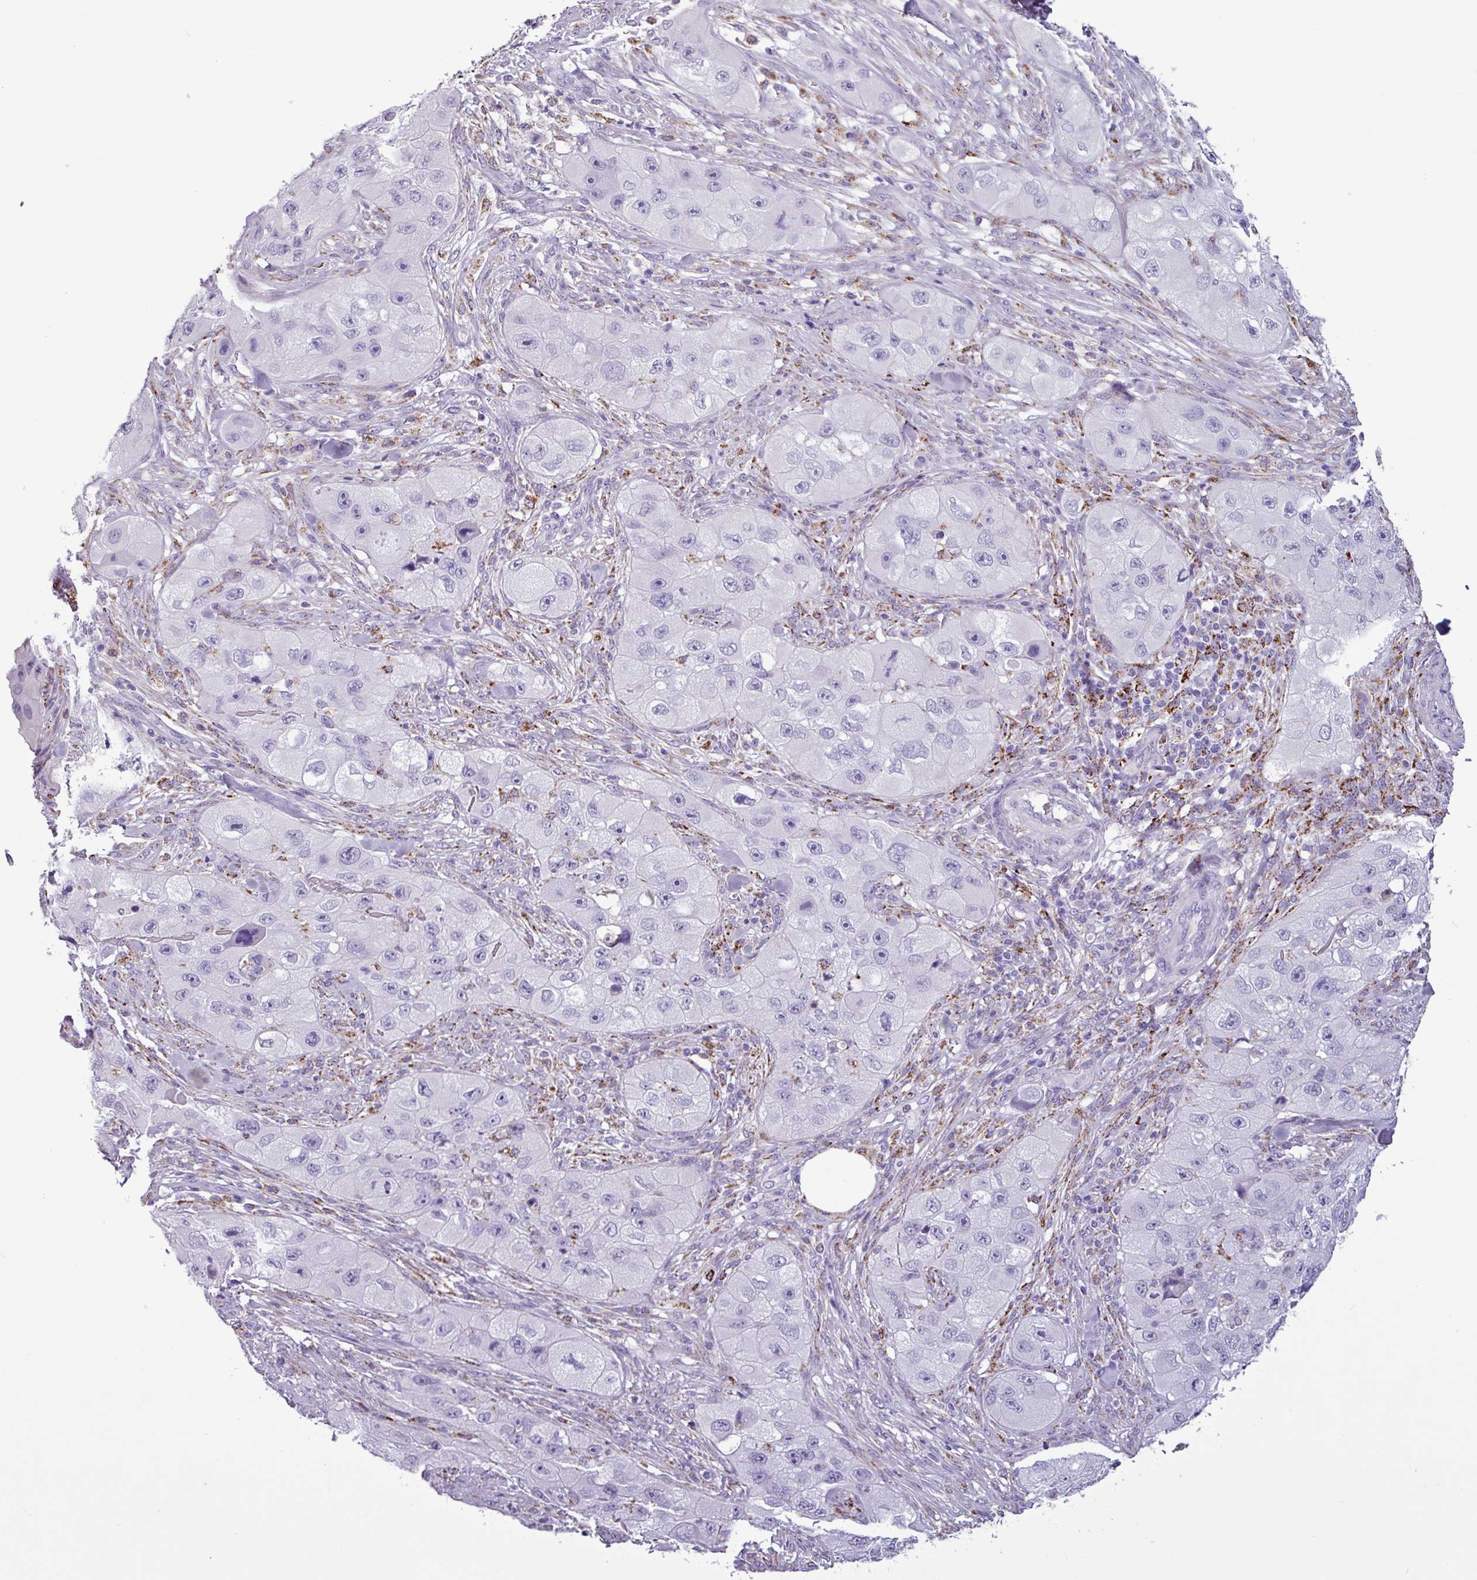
{"staining": {"intensity": "negative", "quantity": "none", "location": "none"}, "tissue": "skin cancer", "cell_type": "Tumor cells", "image_type": "cancer", "snomed": [{"axis": "morphology", "description": "Squamous cell carcinoma, NOS"}, {"axis": "topography", "description": "Skin"}, {"axis": "topography", "description": "Subcutis"}], "caption": "Human skin cancer stained for a protein using immunohistochemistry (IHC) reveals no staining in tumor cells.", "gene": "ZNF667", "patient": {"sex": "male", "age": 73}}